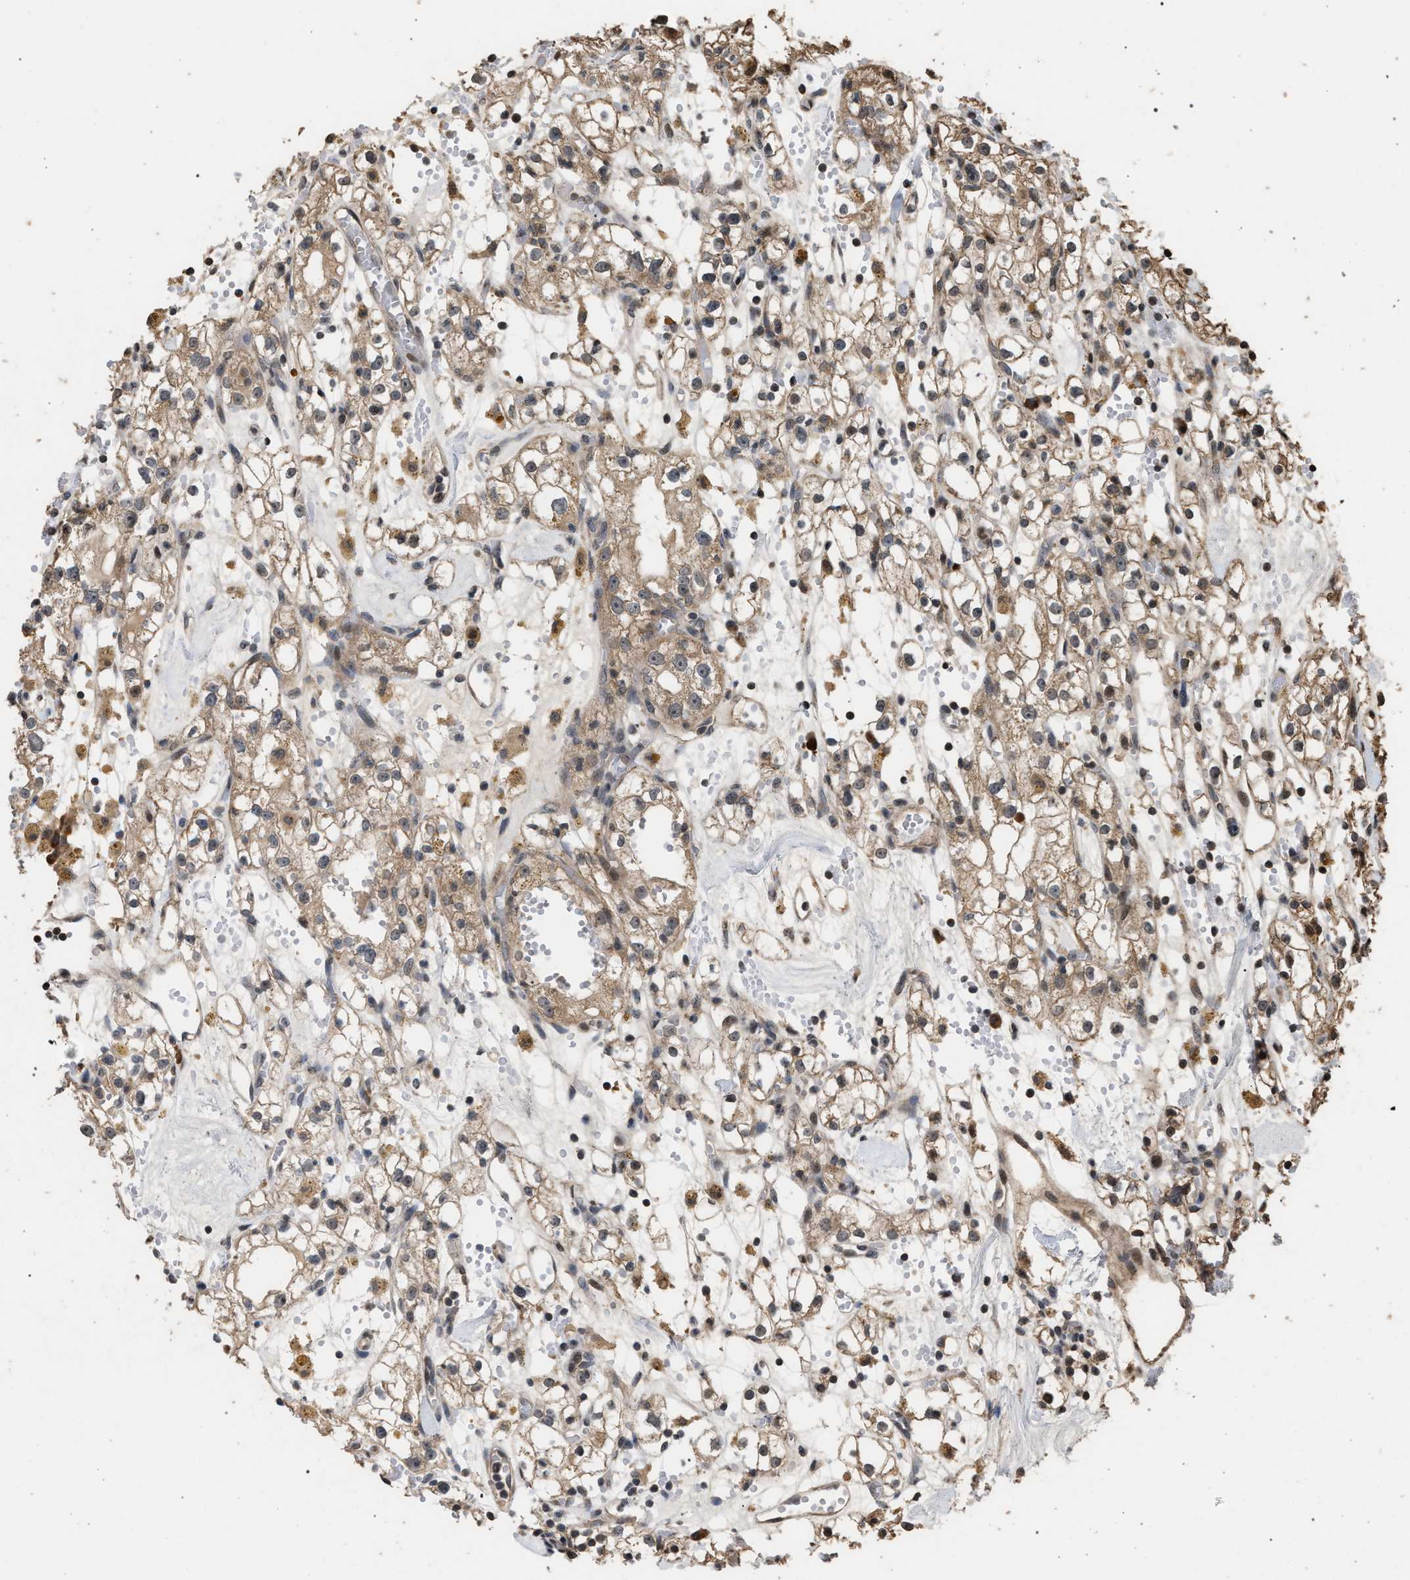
{"staining": {"intensity": "weak", "quantity": ">75%", "location": "cytoplasmic/membranous"}, "tissue": "renal cancer", "cell_type": "Tumor cells", "image_type": "cancer", "snomed": [{"axis": "morphology", "description": "Adenocarcinoma, NOS"}, {"axis": "topography", "description": "Kidney"}], "caption": "This micrograph reveals immunohistochemistry (IHC) staining of adenocarcinoma (renal), with low weak cytoplasmic/membranous positivity in about >75% of tumor cells.", "gene": "NAA35", "patient": {"sex": "male", "age": 56}}